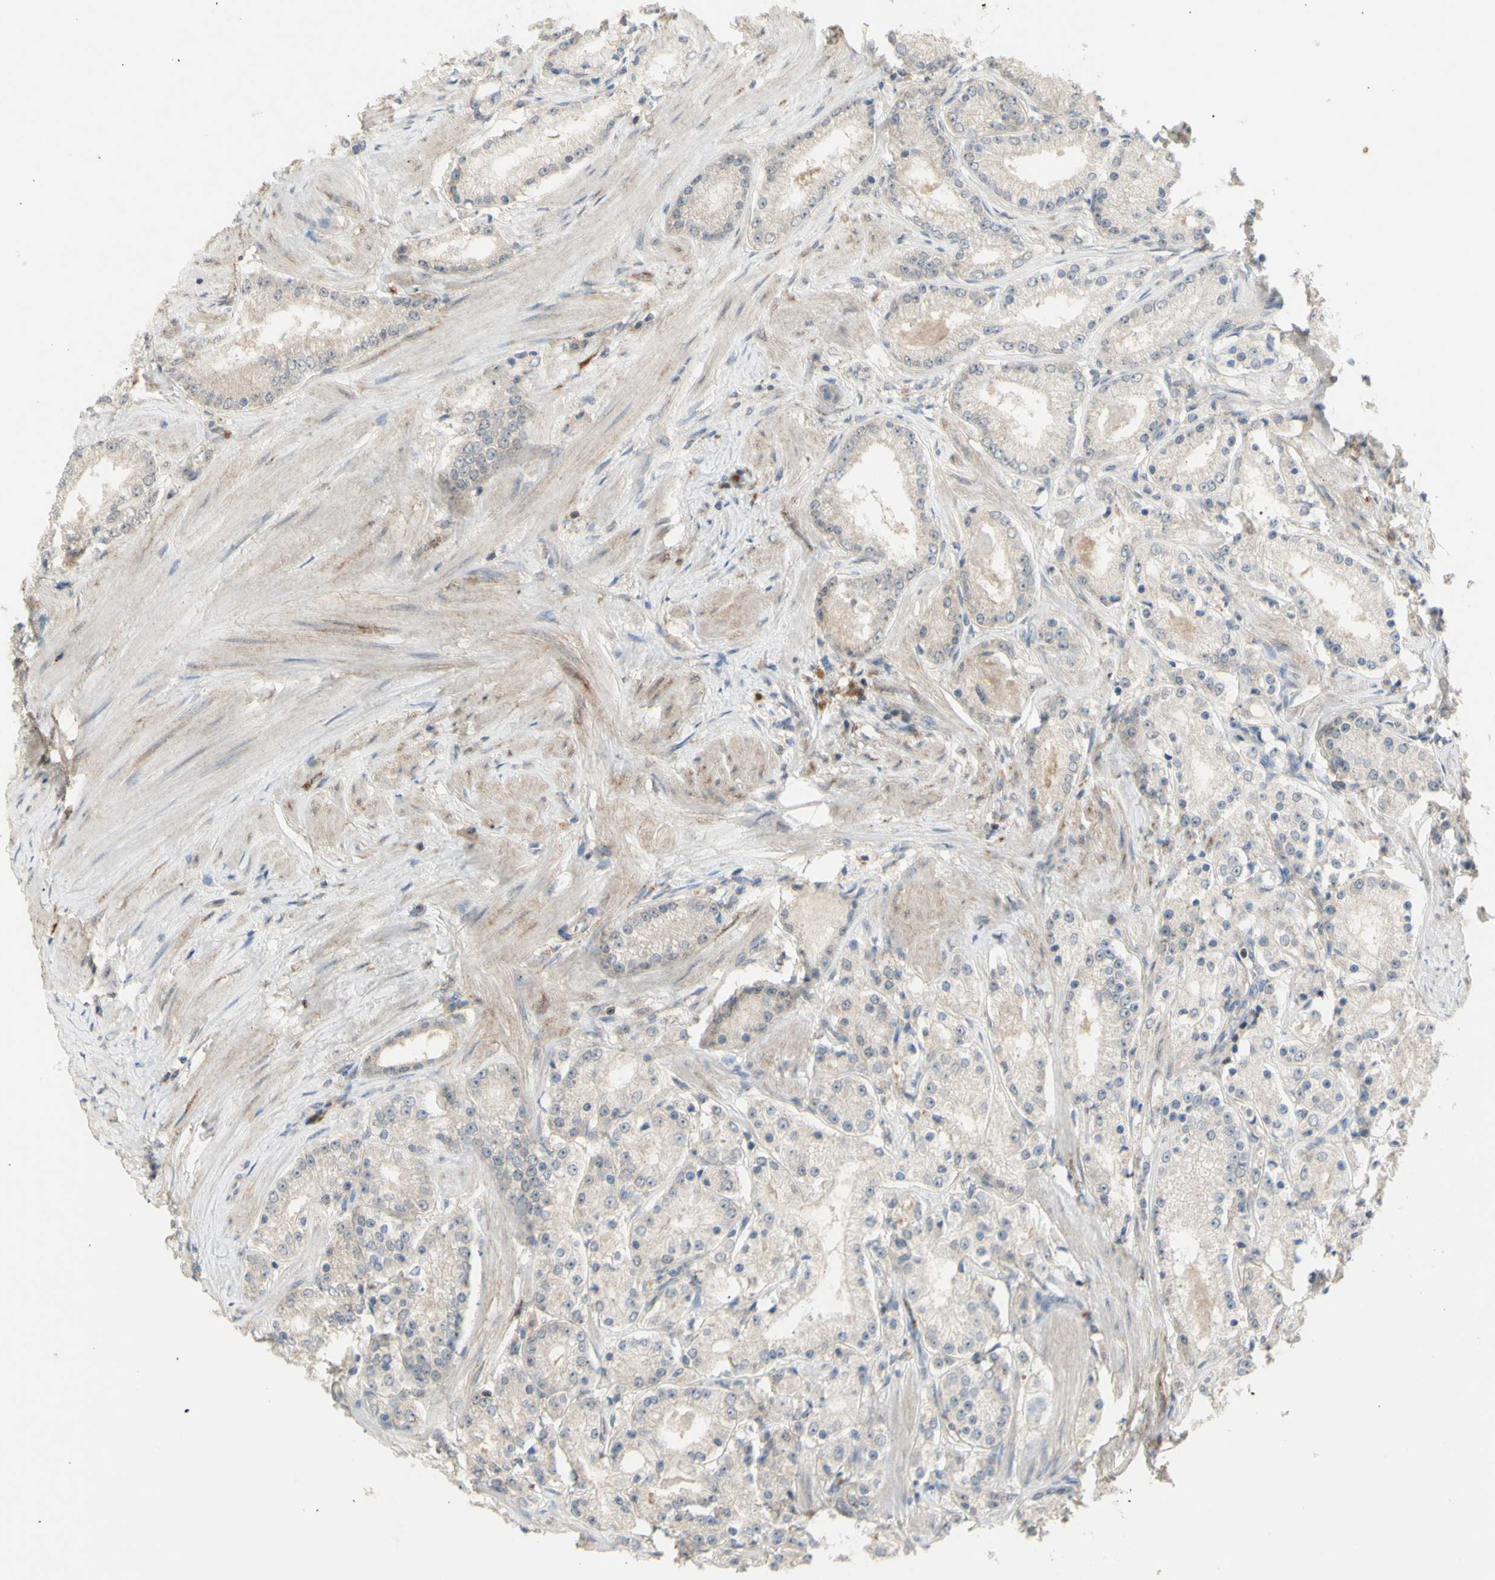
{"staining": {"intensity": "weak", "quantity": "25%-75%", "location": "cytoplasmic/membranous"}, "tissue": "prostate cancer", "cell_type": "Tumor cells", "image_type": "cancer", "snomed": [{"axis": "morphology", "description": "Adenocarcinoma, Low grade"}, {"axis": "topography", "description": "Prostate"}], "caption": "Human adenocarcinoma (low-grade) (prostate) stained for a protein (brown) exhibits weak cytoplasmic/membranous positive expression in approximately 25%-75% of tumor cells.", "gene": "NLRP1", "patient": {"sex": "male", "age": 63}}